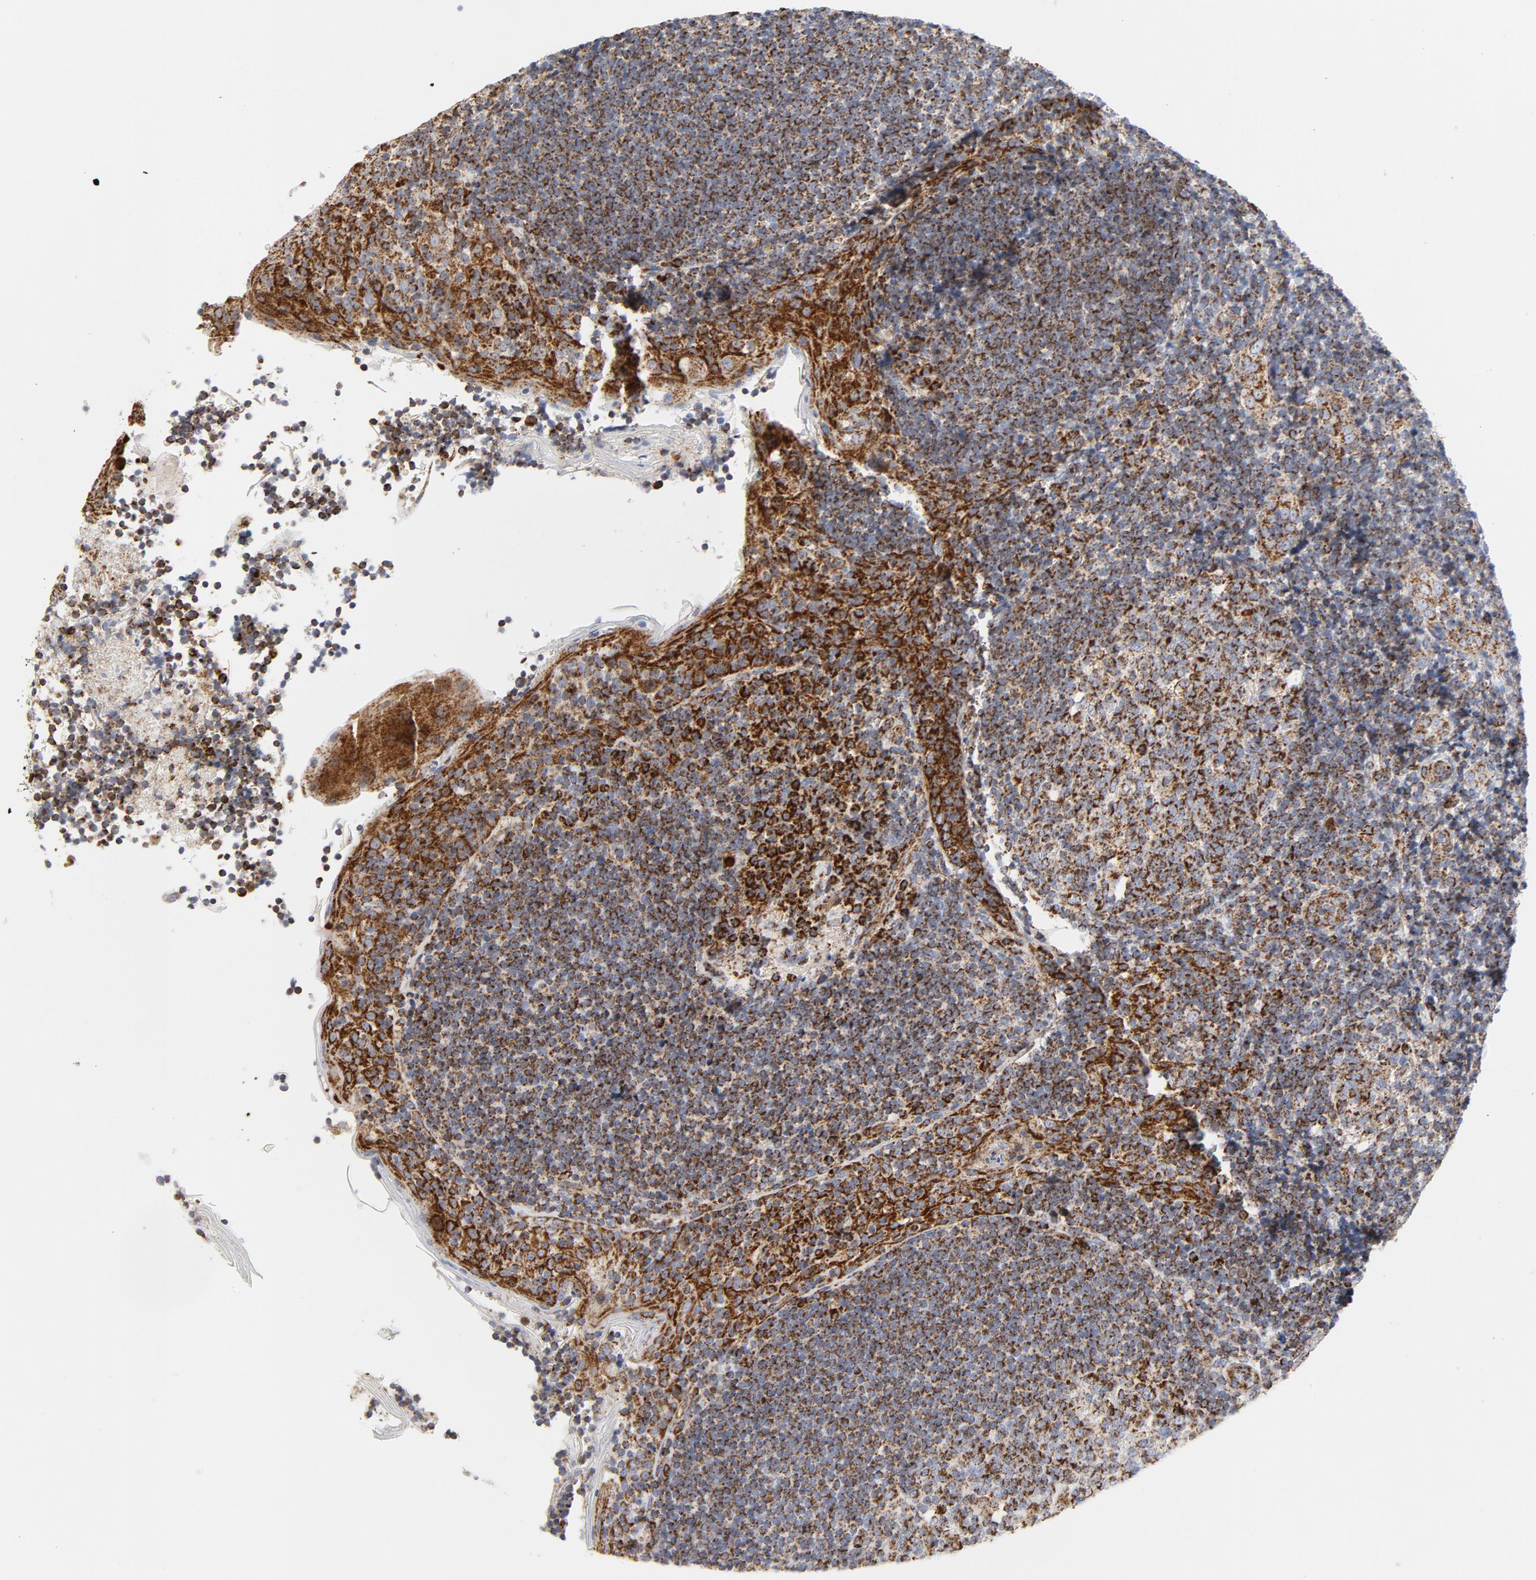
{"staining": {"intensity": "strong", "quantity": ">75%", "location": "cytoplasmic/membranous"}, "tissue": "tonsil", "cell_type": "Germinal center cells", "image_type": "normal", "snomed": [{"axis": "morphology", "description": "Normal tissue, NOS"}, {"axis": "topography", "description": "Tonsil"}], "caption": "Tonsil stained with DAB immunohistochemistry (IHC) demonstrates high levels of strong cytoplasmic/membranous positivity in approximately >75% of germinal center cells. (DAB (3,3'-diaminobenzidine) = brown stain, brightfield microscopy at high magnification).", "gene": "CYCS", "patient": {"sex": "male", "age": 31}}